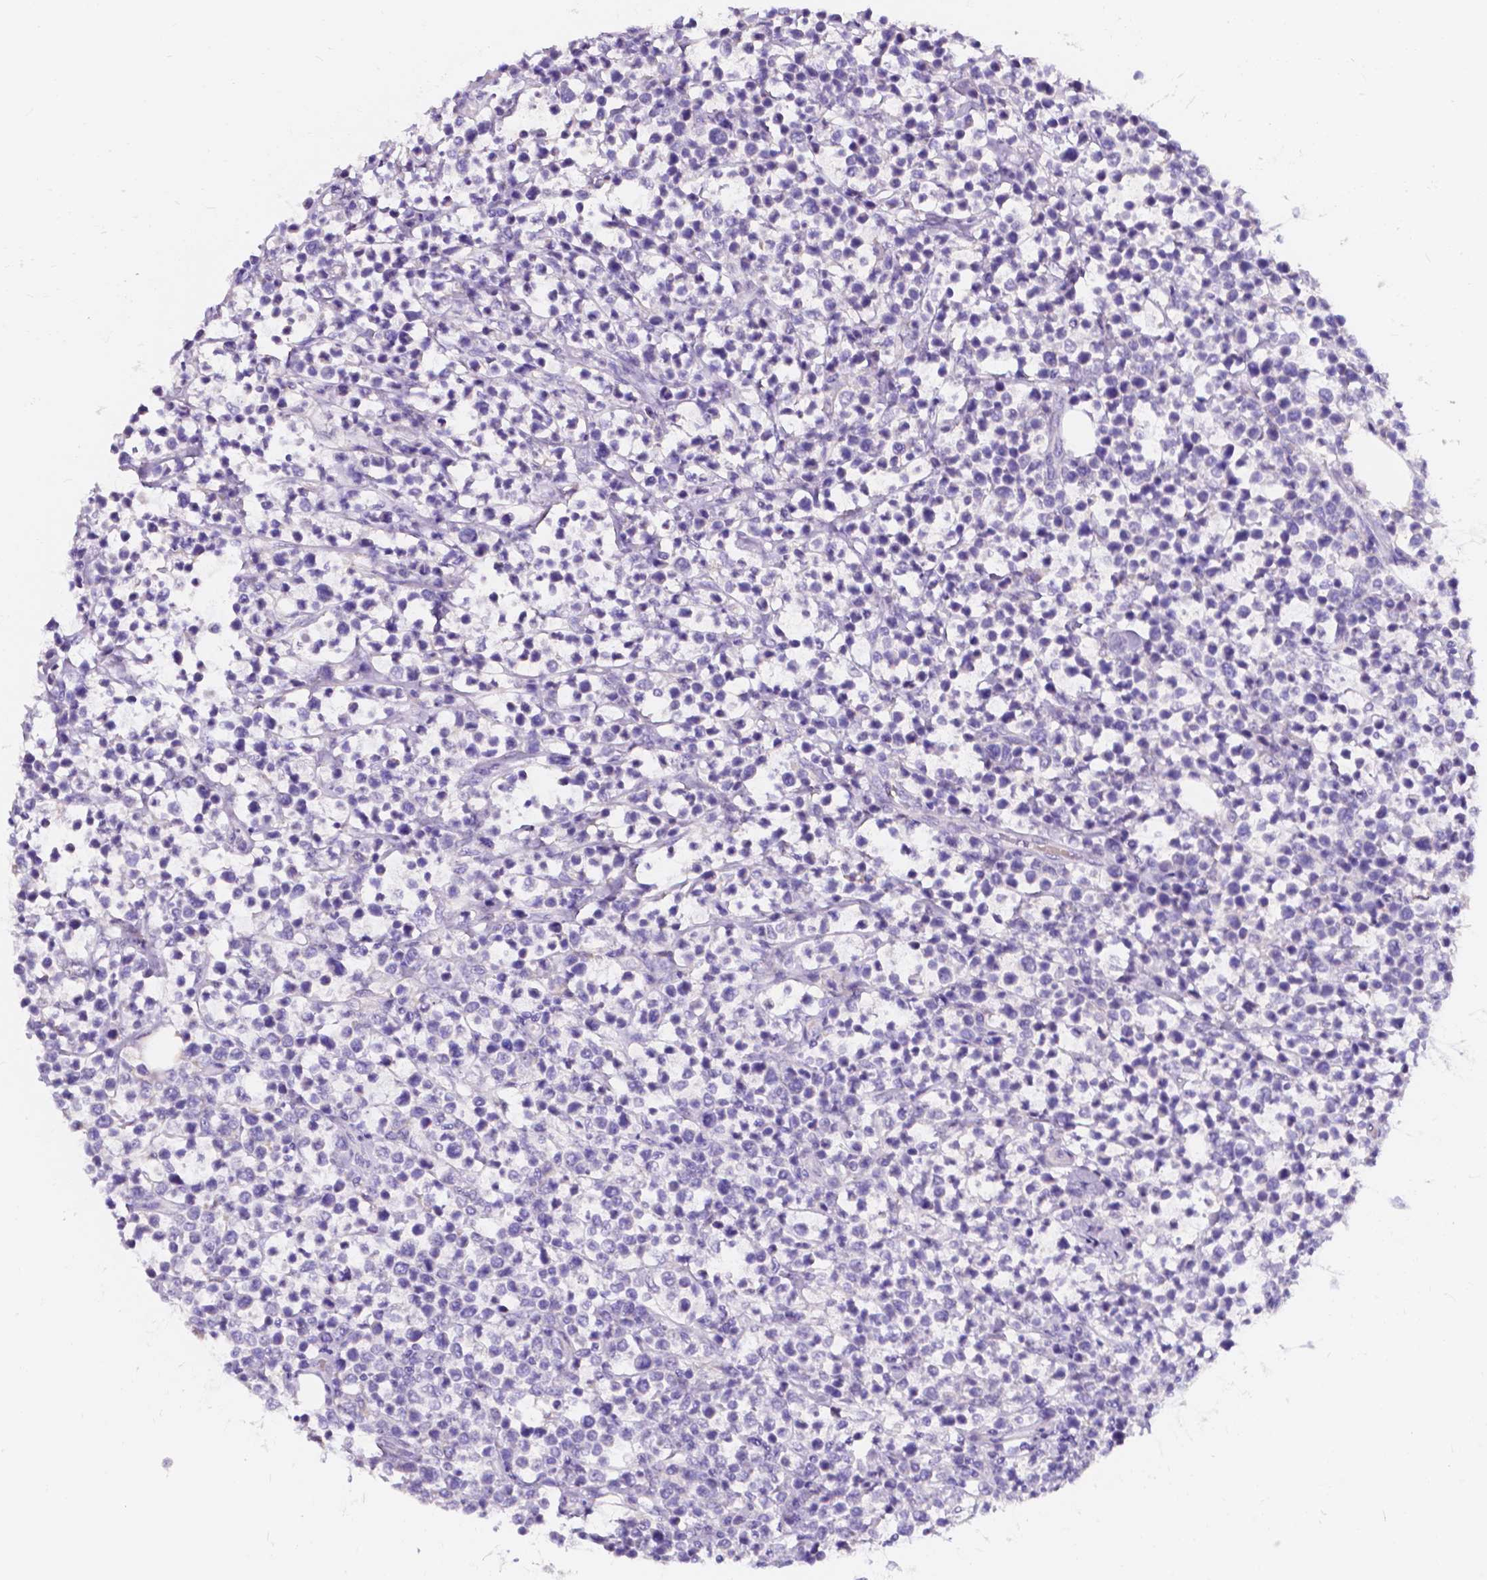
{"staining": {"intensity": "negative", "quantity": "none", "location": "none"}, "tissue": "lymphoma", "cell_type": "Tumor cells", "image_type": "cancer", "snomed": [{"axis": "morphology", "description": "Malignant lymphoma, non-Hodgkin's type, High grade"}, {"axis": "topography", "description": "Soft tissue"}], "caption": "This micrograph is of lymphoma stained with IHC to label a protein in brown with the nuclei are counter-stained blue. There is no expression in tumor cells.", "gene": "CLSTN2", "patient": {"sex": "female", "age": 56}}